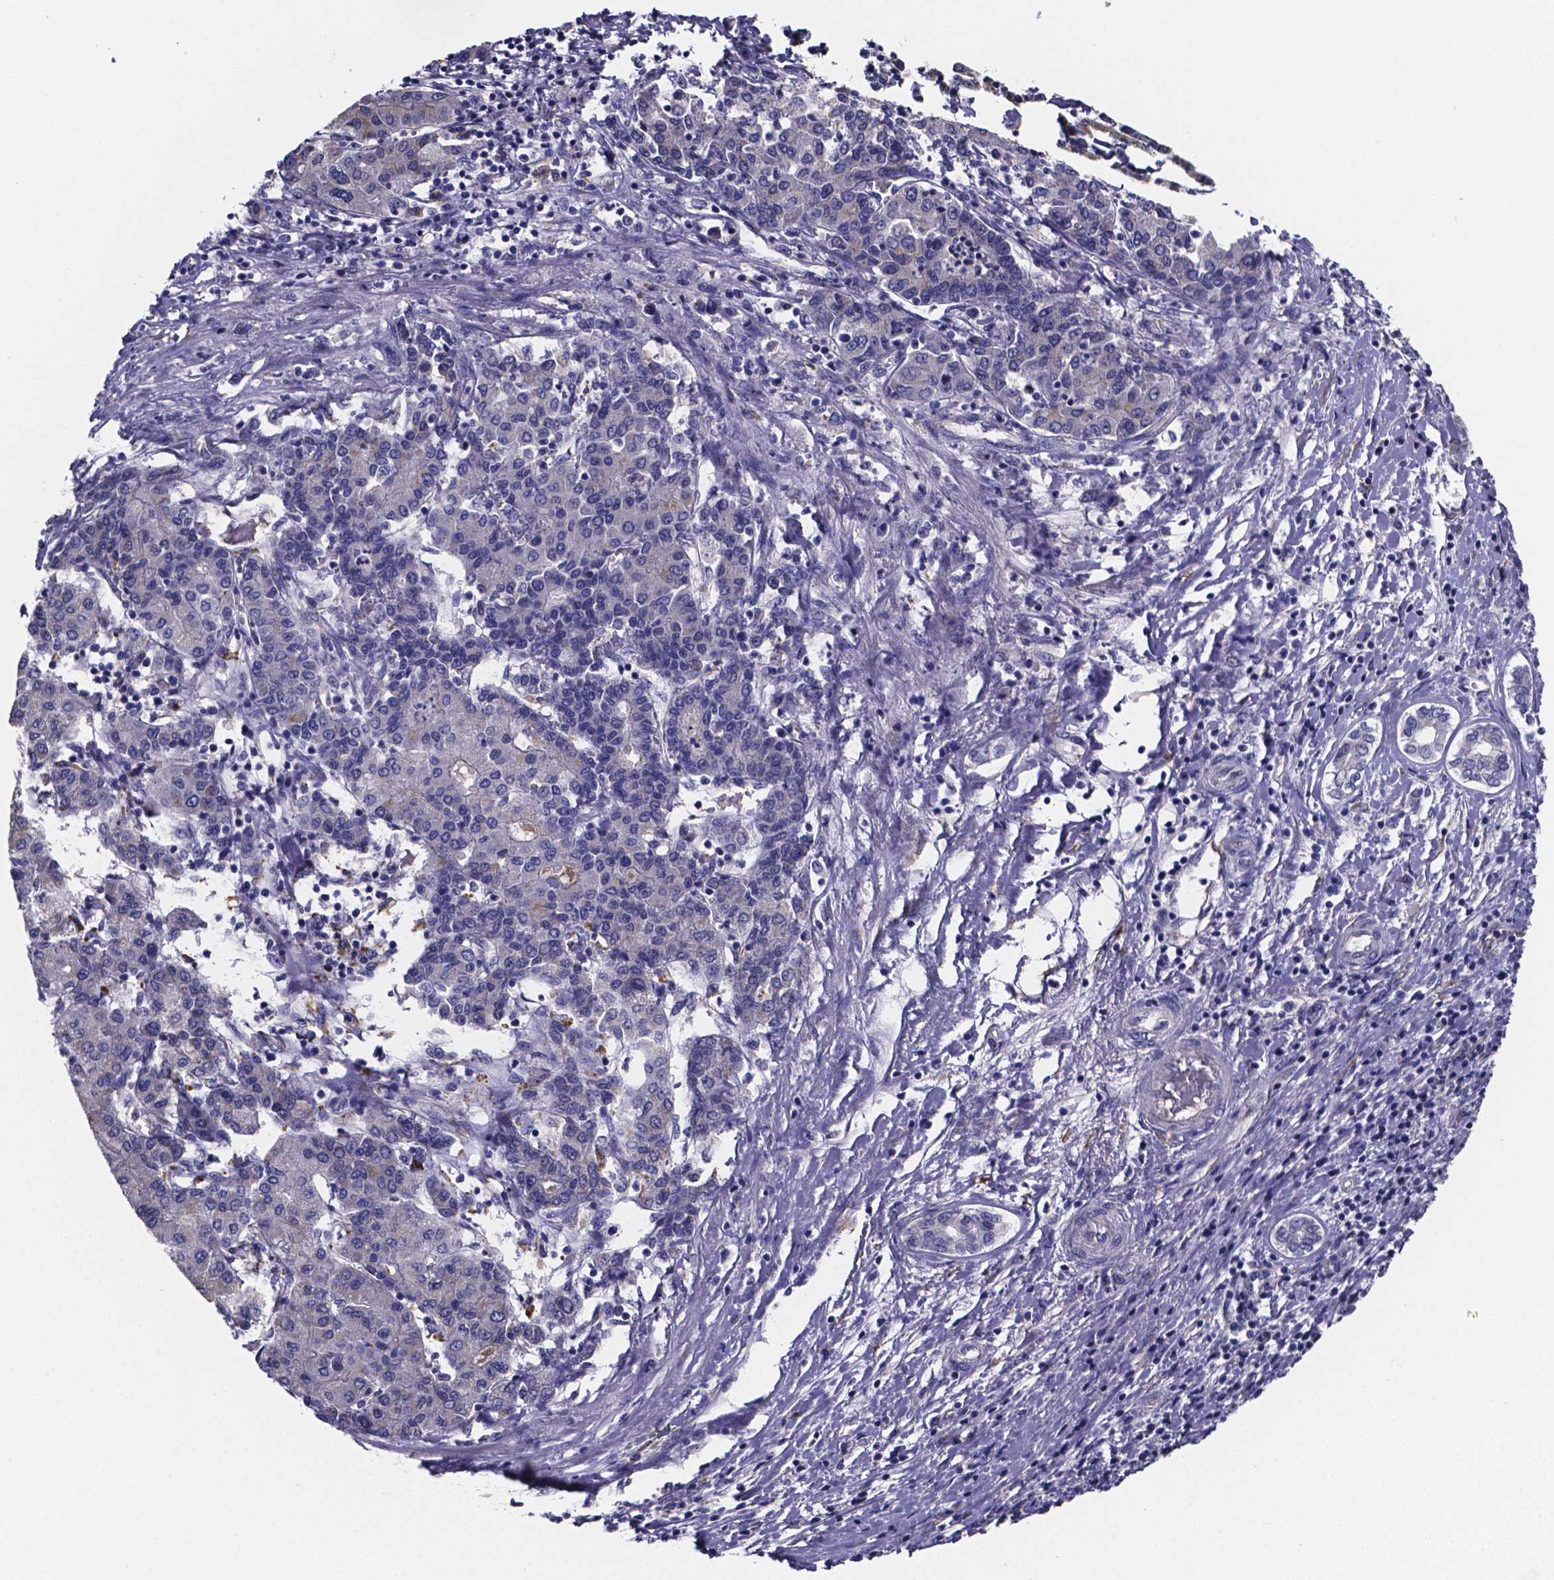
{"staining": {"intensity": "negative", "quantity": "none", "location": "none"}, "tissue": "liver cancer", "cell_type": "Tumor cells", "image_type": "cancer", "snomed": [{"axis": "morphology", "description": "Carcinoma, Hepatocellular, NOS"}, {"axis": "topography", "description": "Liver"}], "caption": "The image exhibits no significant staining in tumor cells of liver cancer.", "gene": "SFRP4", "patient": {"sex": "male", "age": 65}}